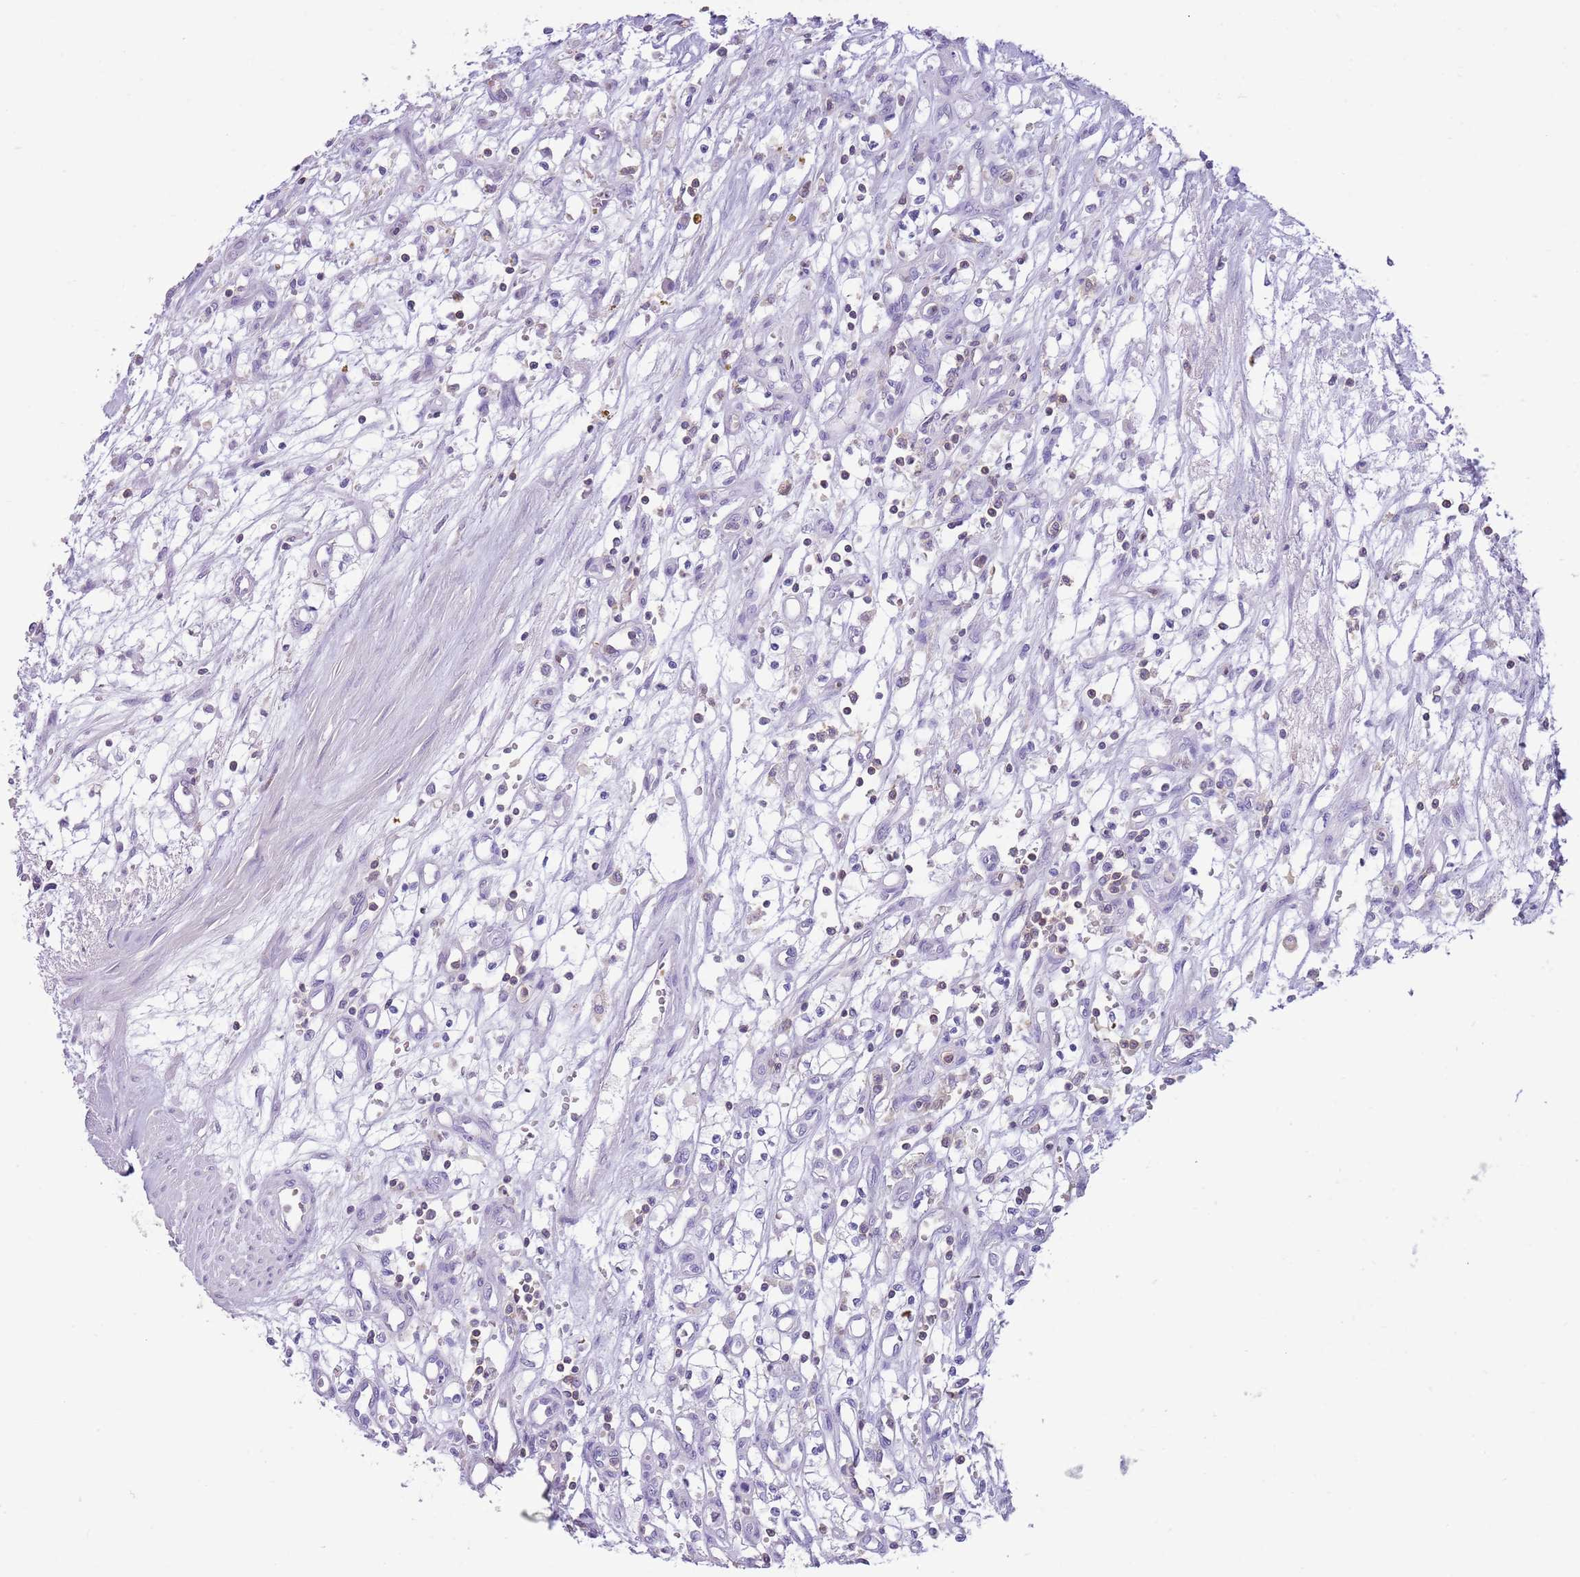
{"staining": {"intensity": "negative", "quantity": "none", "location": "none"}, "tissue": "renal cancer", "cell_type": "Tumor cells", "image_type": "cancer", "snomed": [{"axis": "morphology", "description": "Adenocarcinoma, NOS"}, {"axis": "topography", "description": "Kidney"}], "caption": "IHC of human adenocarcinoma (renal) demonstrates no positivity in tumor cells. The staining was performed using DAB (3,3'-diaminobenzidine) to visualize the protein expression in brown, while the nuclei were stained in blue with hematoxylin (Magnification: 20x).", "gene": "OR4Q3", "patient": {"sex": "male", "age": 59}}